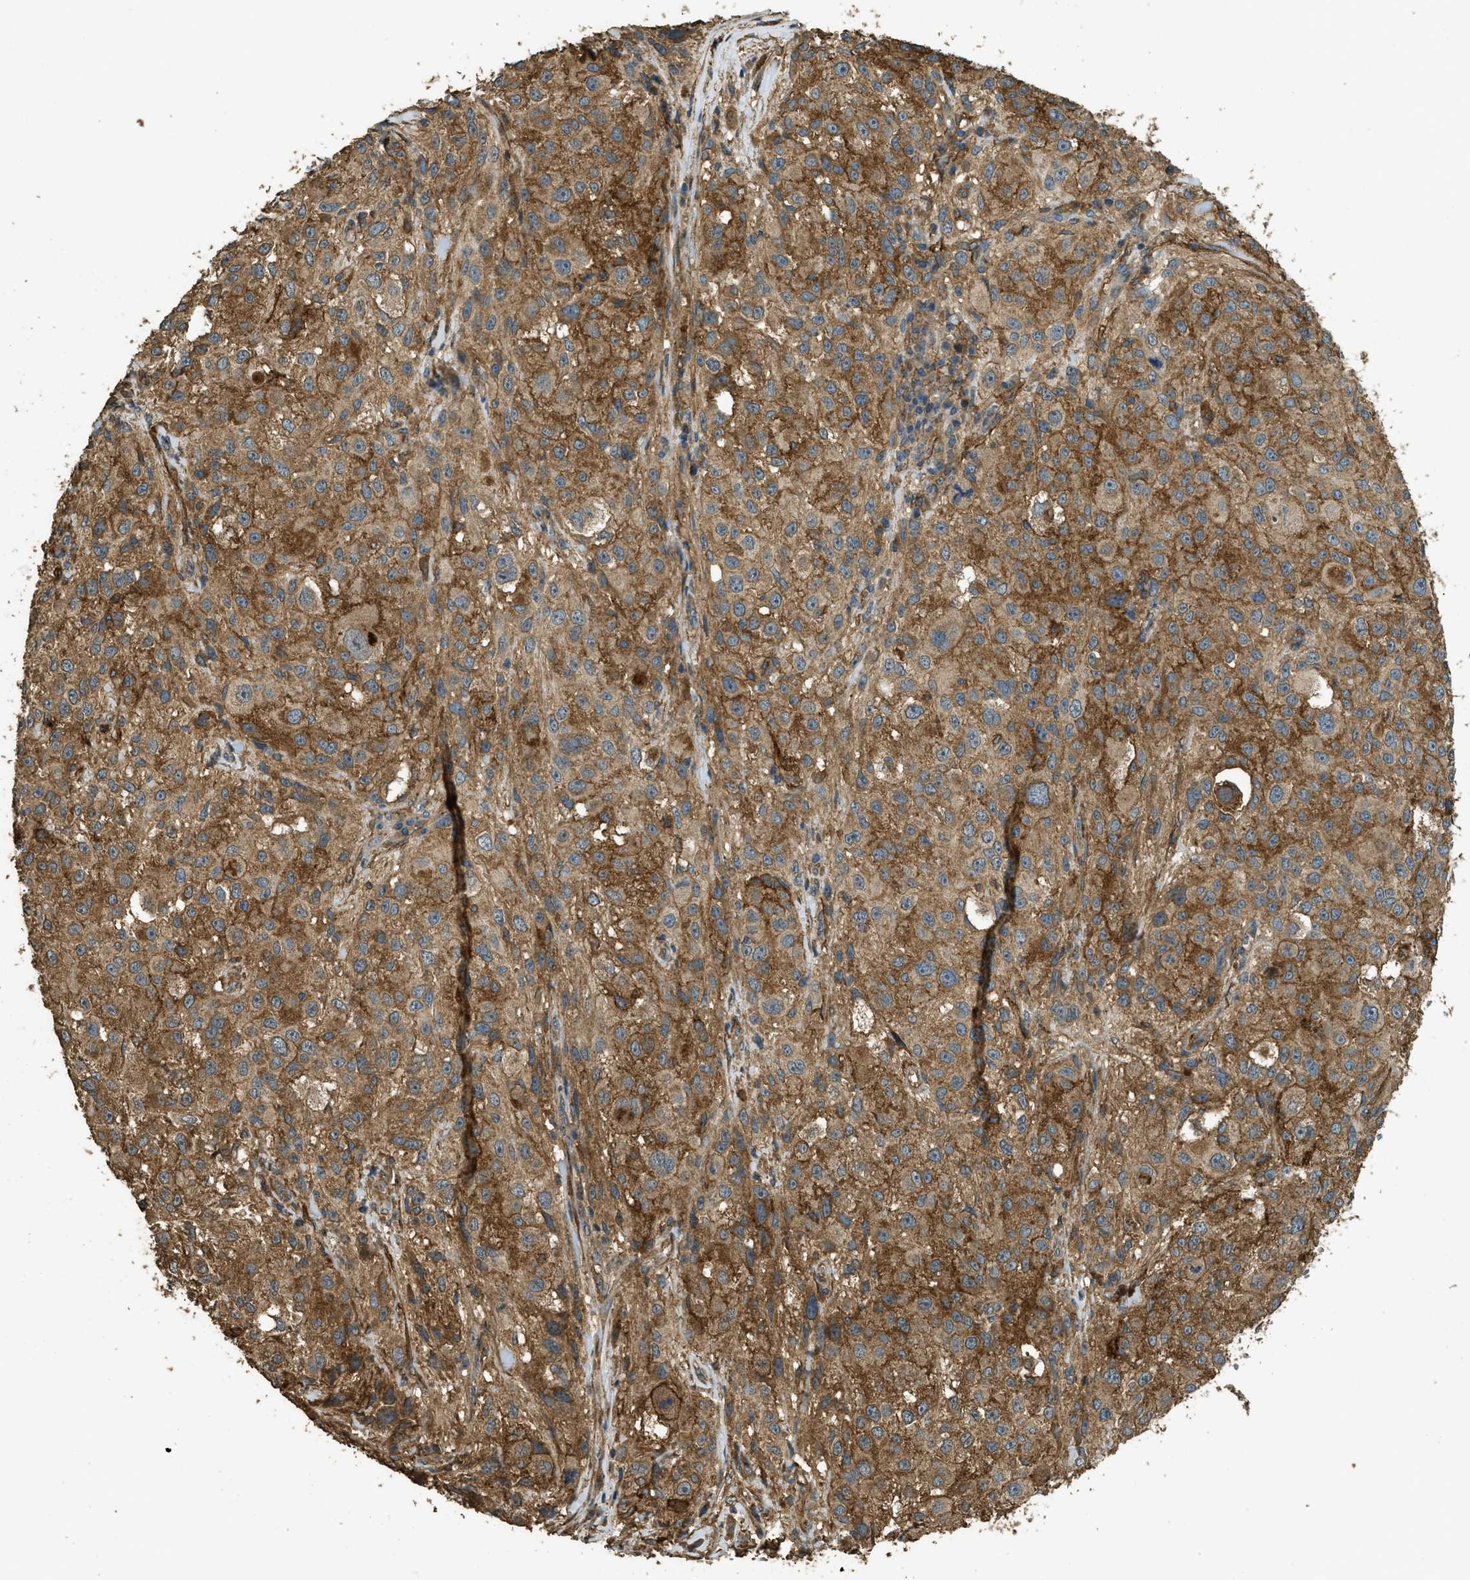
{"staining": {"intensity": "moderate", "quantity": ">75%", "location": "cytoplasmic/membranous"}, "tissue": "melanoma", "cell_type": "Tumor cells", "image_type": "cancer", "snomed": [{"axis": "morphology", "description": "Necrosis, NOS"}, {"axis": "morphology", "description": "Malignant melanoma, NOS"}, {"axis": "topography", "description": "Skin"}], "caption": "This micrograph exhibits IHC staining of melanoma, with medium moderate cytoplasmic/membranous expression in about >75% of tumor cells.", "gene": "CD276", "patient": {"sex": "female", "age": 87}}